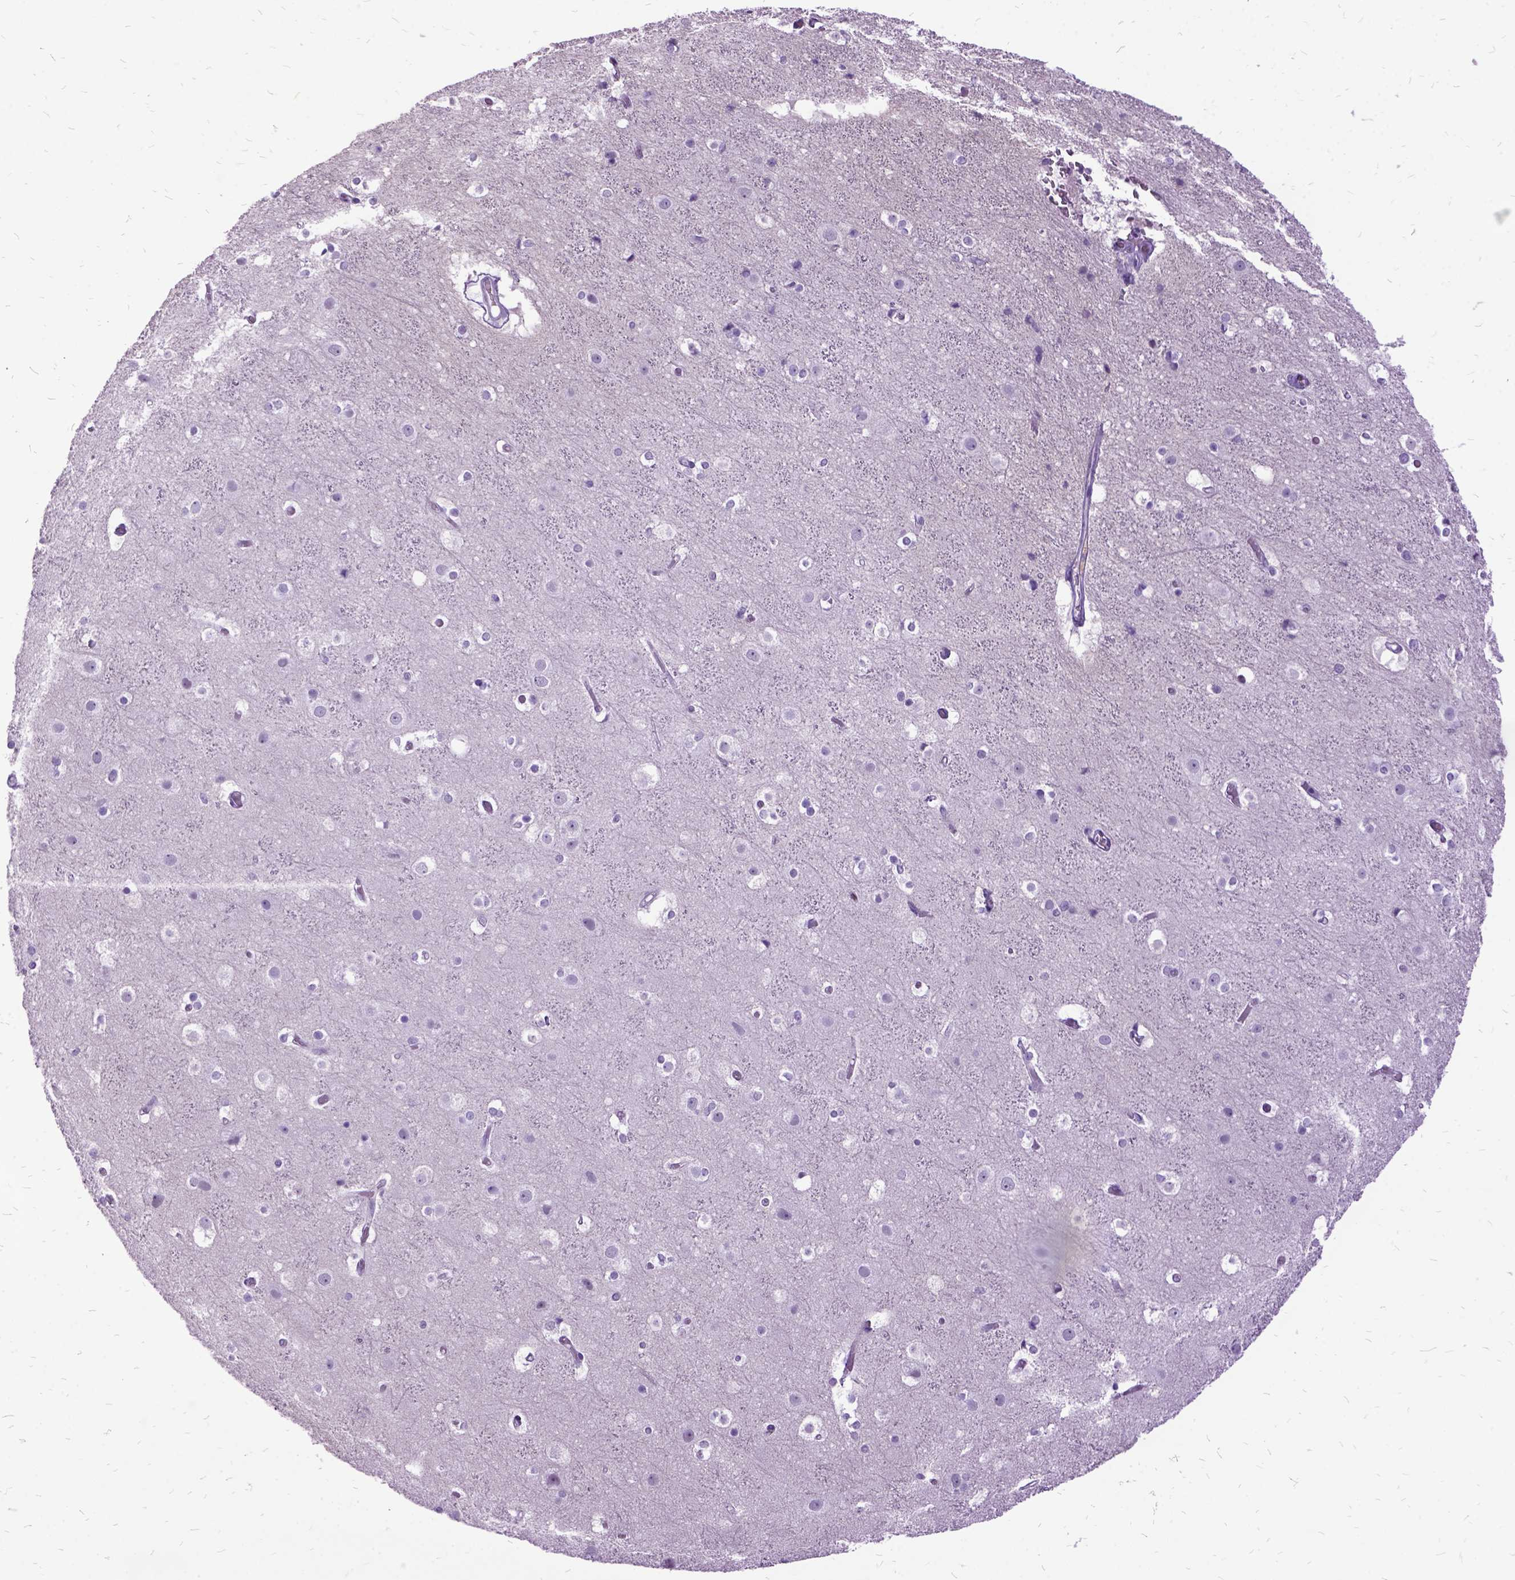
{"staining": {"intensity": "negative", "quantity": "none", "location": "none"}, "tissue": "cerebral cortex", "cell_type": "Endothelial cells", "image_type": "normal", "snomed": [{"axis": "morphology", "description": "Normal tissue, NOS"}, {"axis": "topography", "description": "Cerebral cortex"}], "caption": "Endothelial cells show no significant protein positivity in unremarkable cerebral cortex. (IHC, brightfield microscopy, high magnification).", "gene": "MME", "patient": {"sex": "female", "age": 52}}